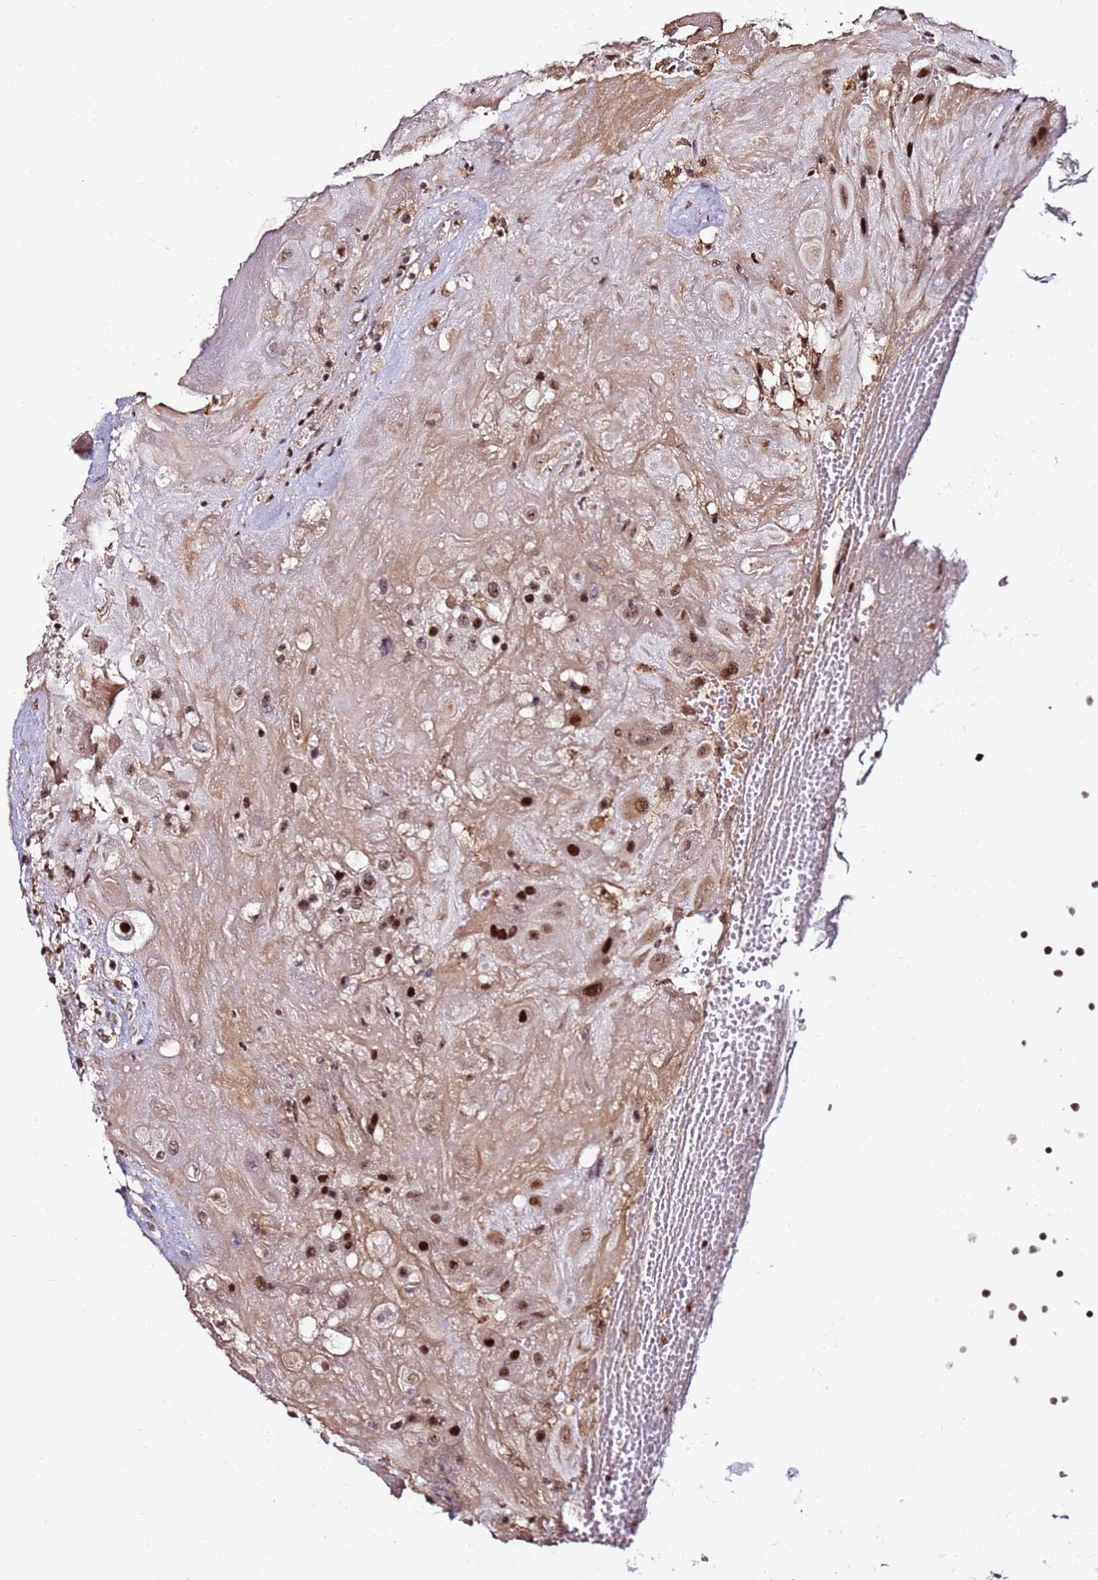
{"staining": {"intensity": "strong", "quantity": ">75%", "location": "nuclear"}, "tissue": "placenta", "cell_type": "Decidual cells", "image_type": "normal", "snomed": [{"axis": "morphology", "description": "Normal tissue, NOS"}, {"axis": "topography", "description": "Placenta"}], "caption": "The histopathology image demonstrates a brown stain indicating the presence of a protein in the nuclear of decidual cells in placenta. (DAB = brown stain, brightfield microscopy at high magnification).", "gene": "FCF1", "patient": {"sex": "female", "age": 32}}